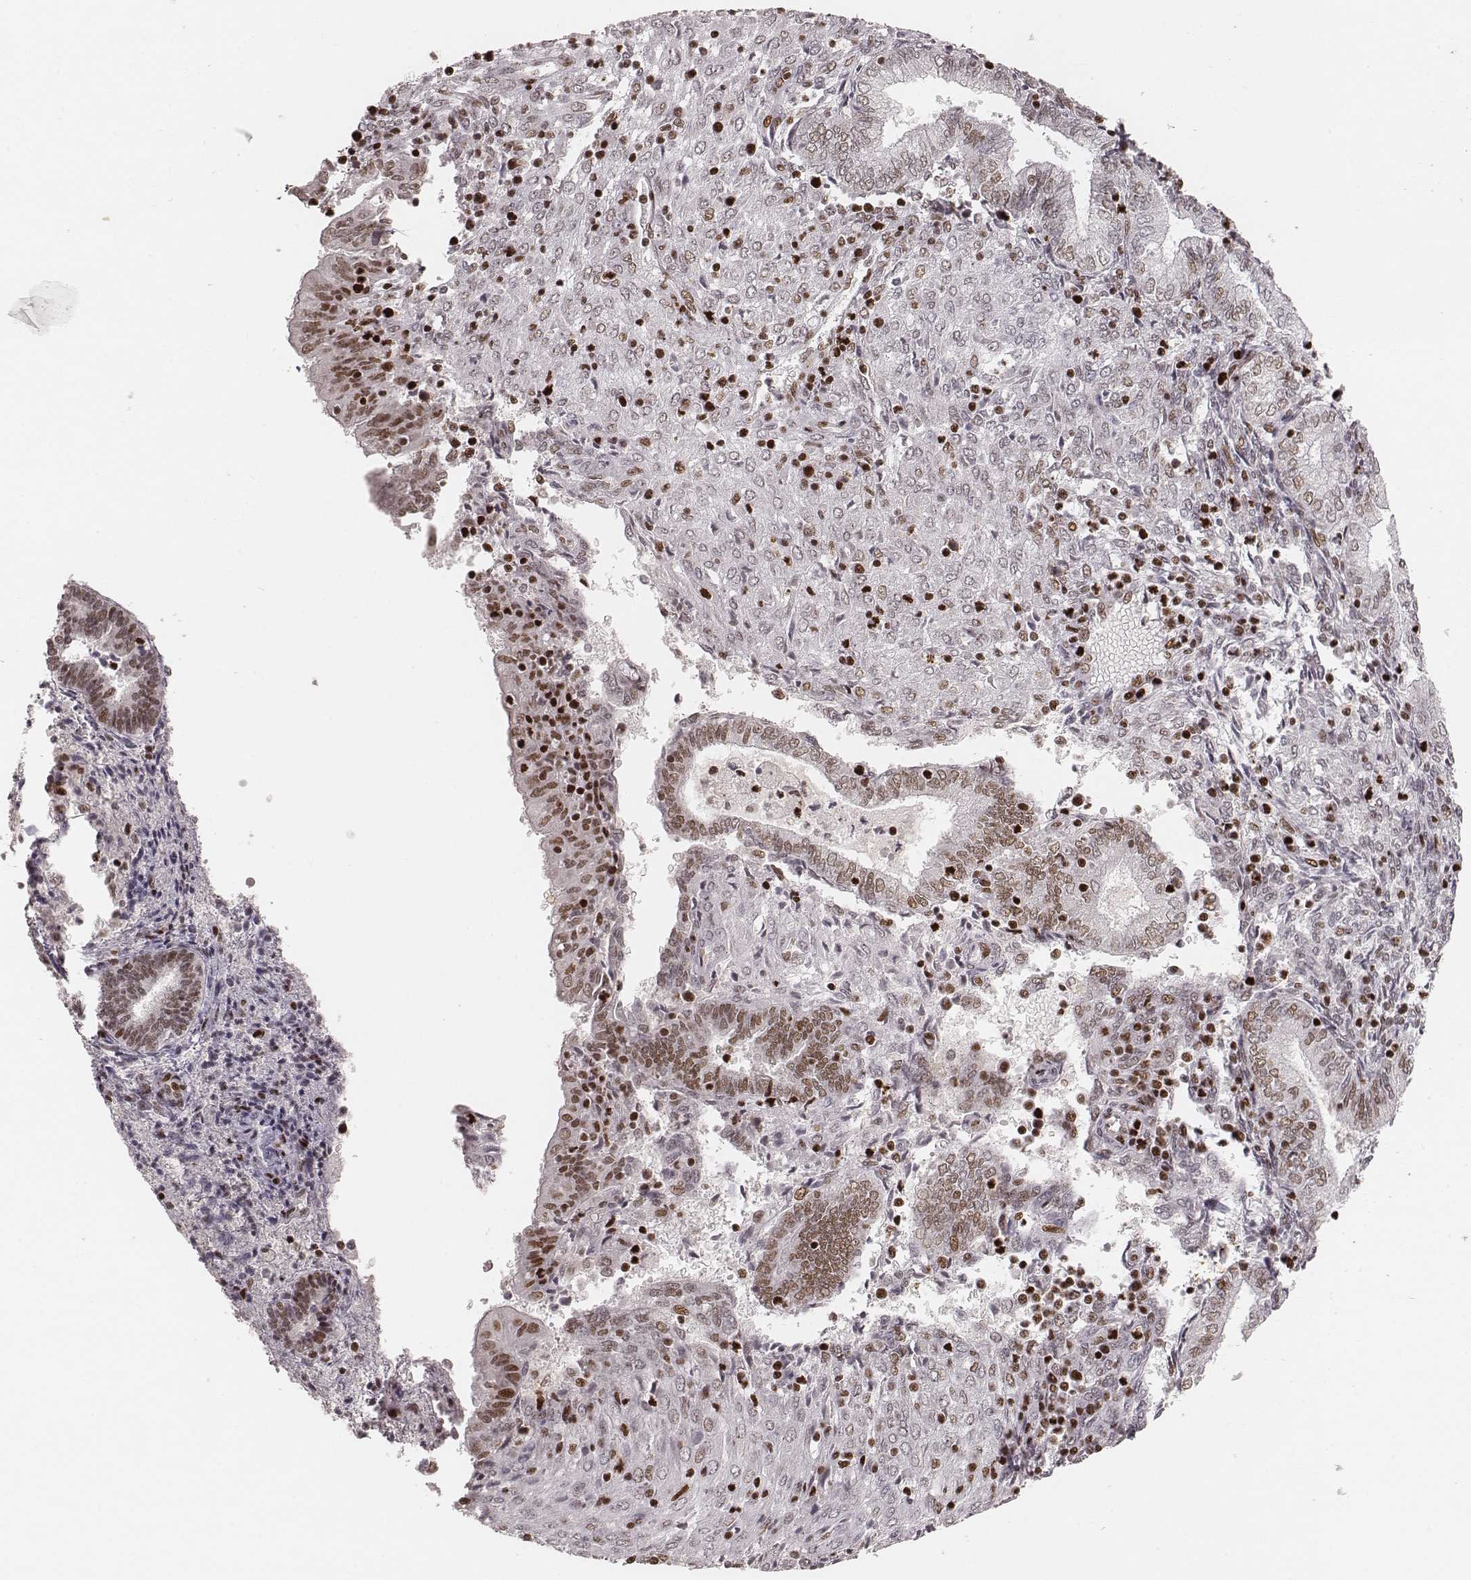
{"staining": {"intensity": "moderate", "quantity": ">75%", "location": "nuclear"}, "tissue": "endometrium", "cell_type": "Cells in endometrial stroma", "image_type": "normal", "snomed": [{"axis": "morphology", "description": "Normal tissue, NOS"}, {"axis": "topography", "description": "Endometrium"}], "caption": "IHC micrograph of unremarkable endometrium: human endometrium stained using immunohistochemistry (IHC) exhibits medium levels of moderate protein expression localized specifically in the nuclear of cells in endometrial stroma, appearing as a nuclear brown color.", "gene": "HNRNPC", "patient": {"sex": "female", "age": 42}}